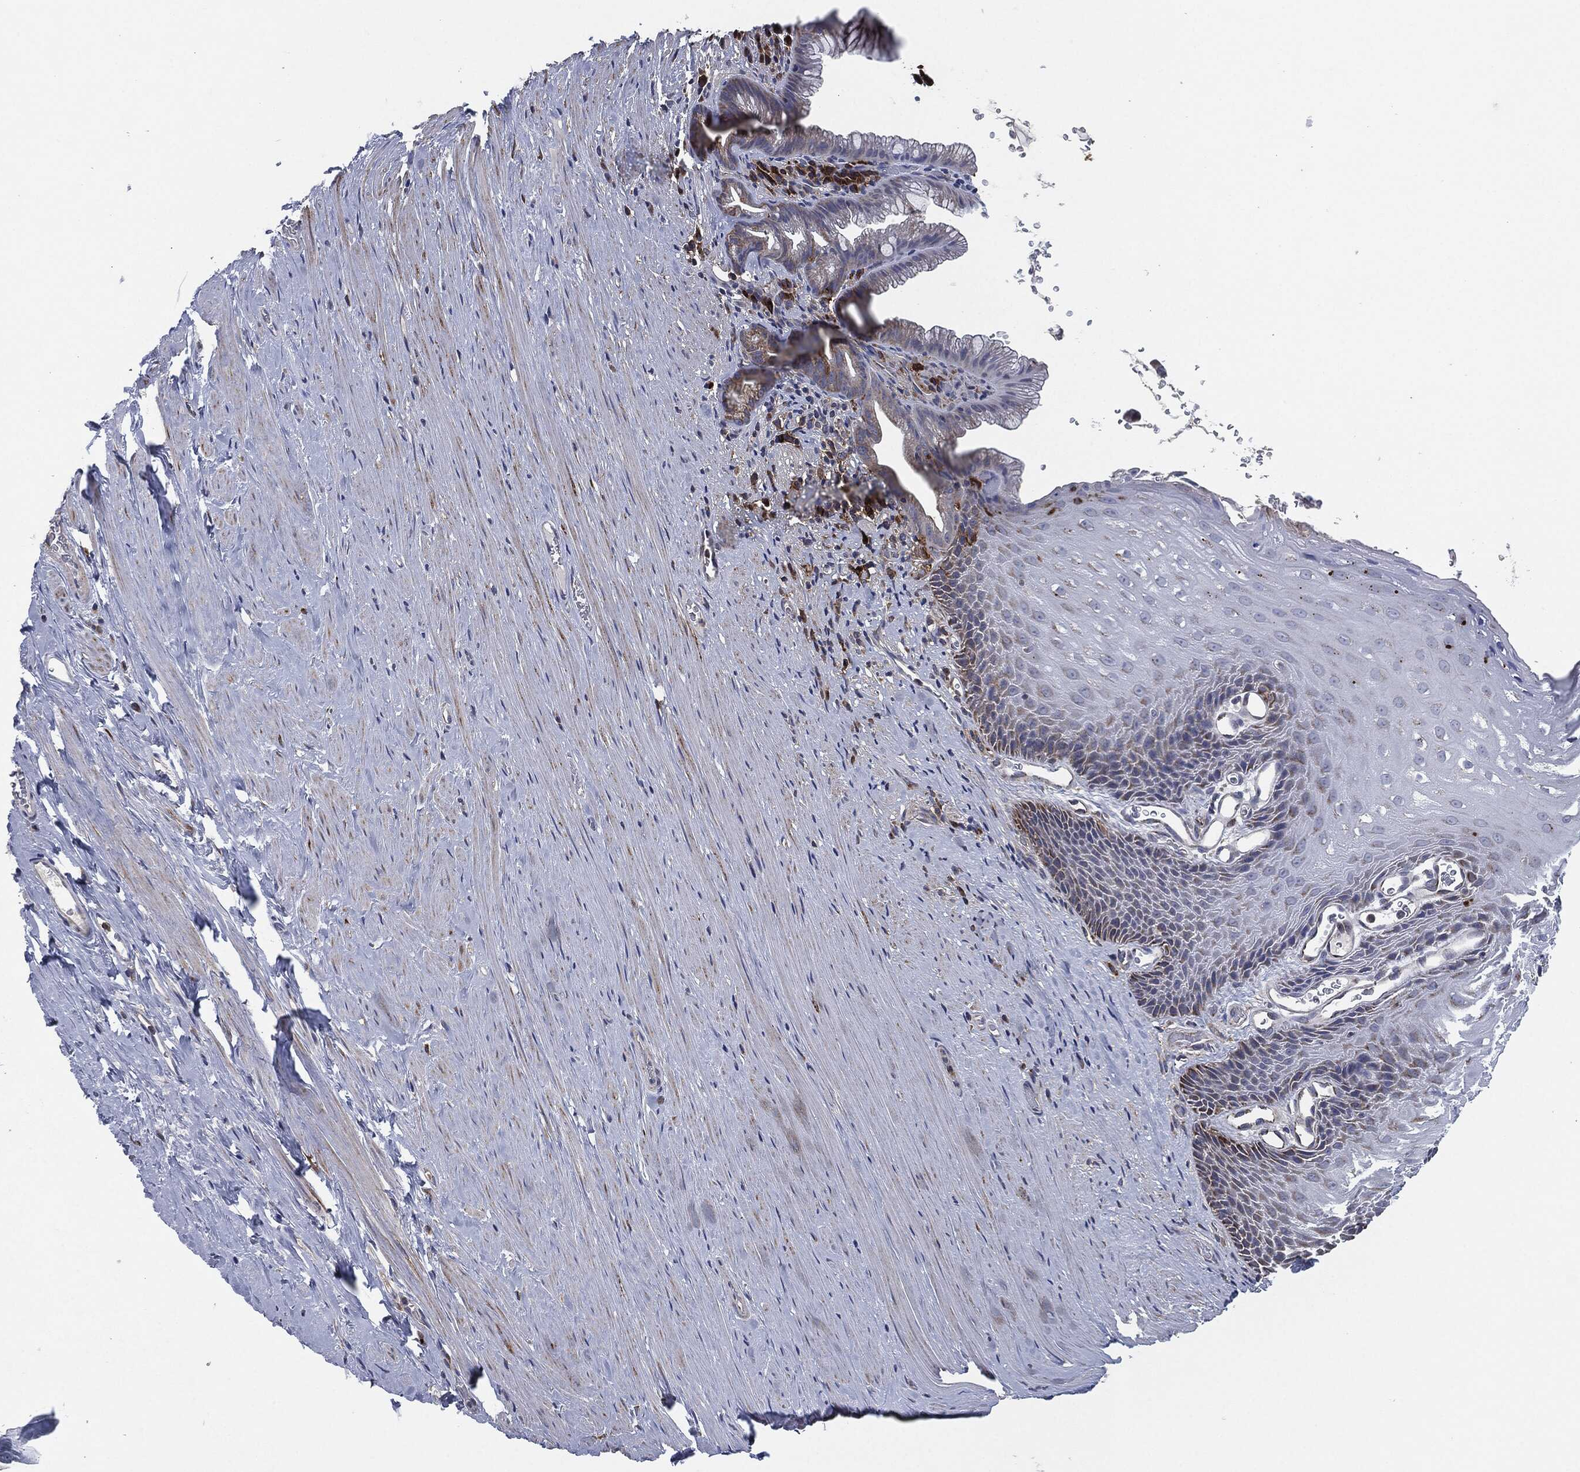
{"staining": {"intensity": "moderate", "quantity": "<25%", "location": "cytoplasmic/membranous"}, "tissue": "esophagus", "cell_type": "Squamous epithelial cells", "image_type": "normal", "snomed": [{"axis": "morphology", "description": "Normal tissue, NOS"}, {"axis": "topography", "description": "Esophagus"}], "caption": "Squamous epithelial cells exhibit low levels of moderate cytoplasmic/membranous positivity in approximately <25% of cells in normal human esophagus.", "gene": "TMEM11", "patient": {"sex": "male", "age": 64}}